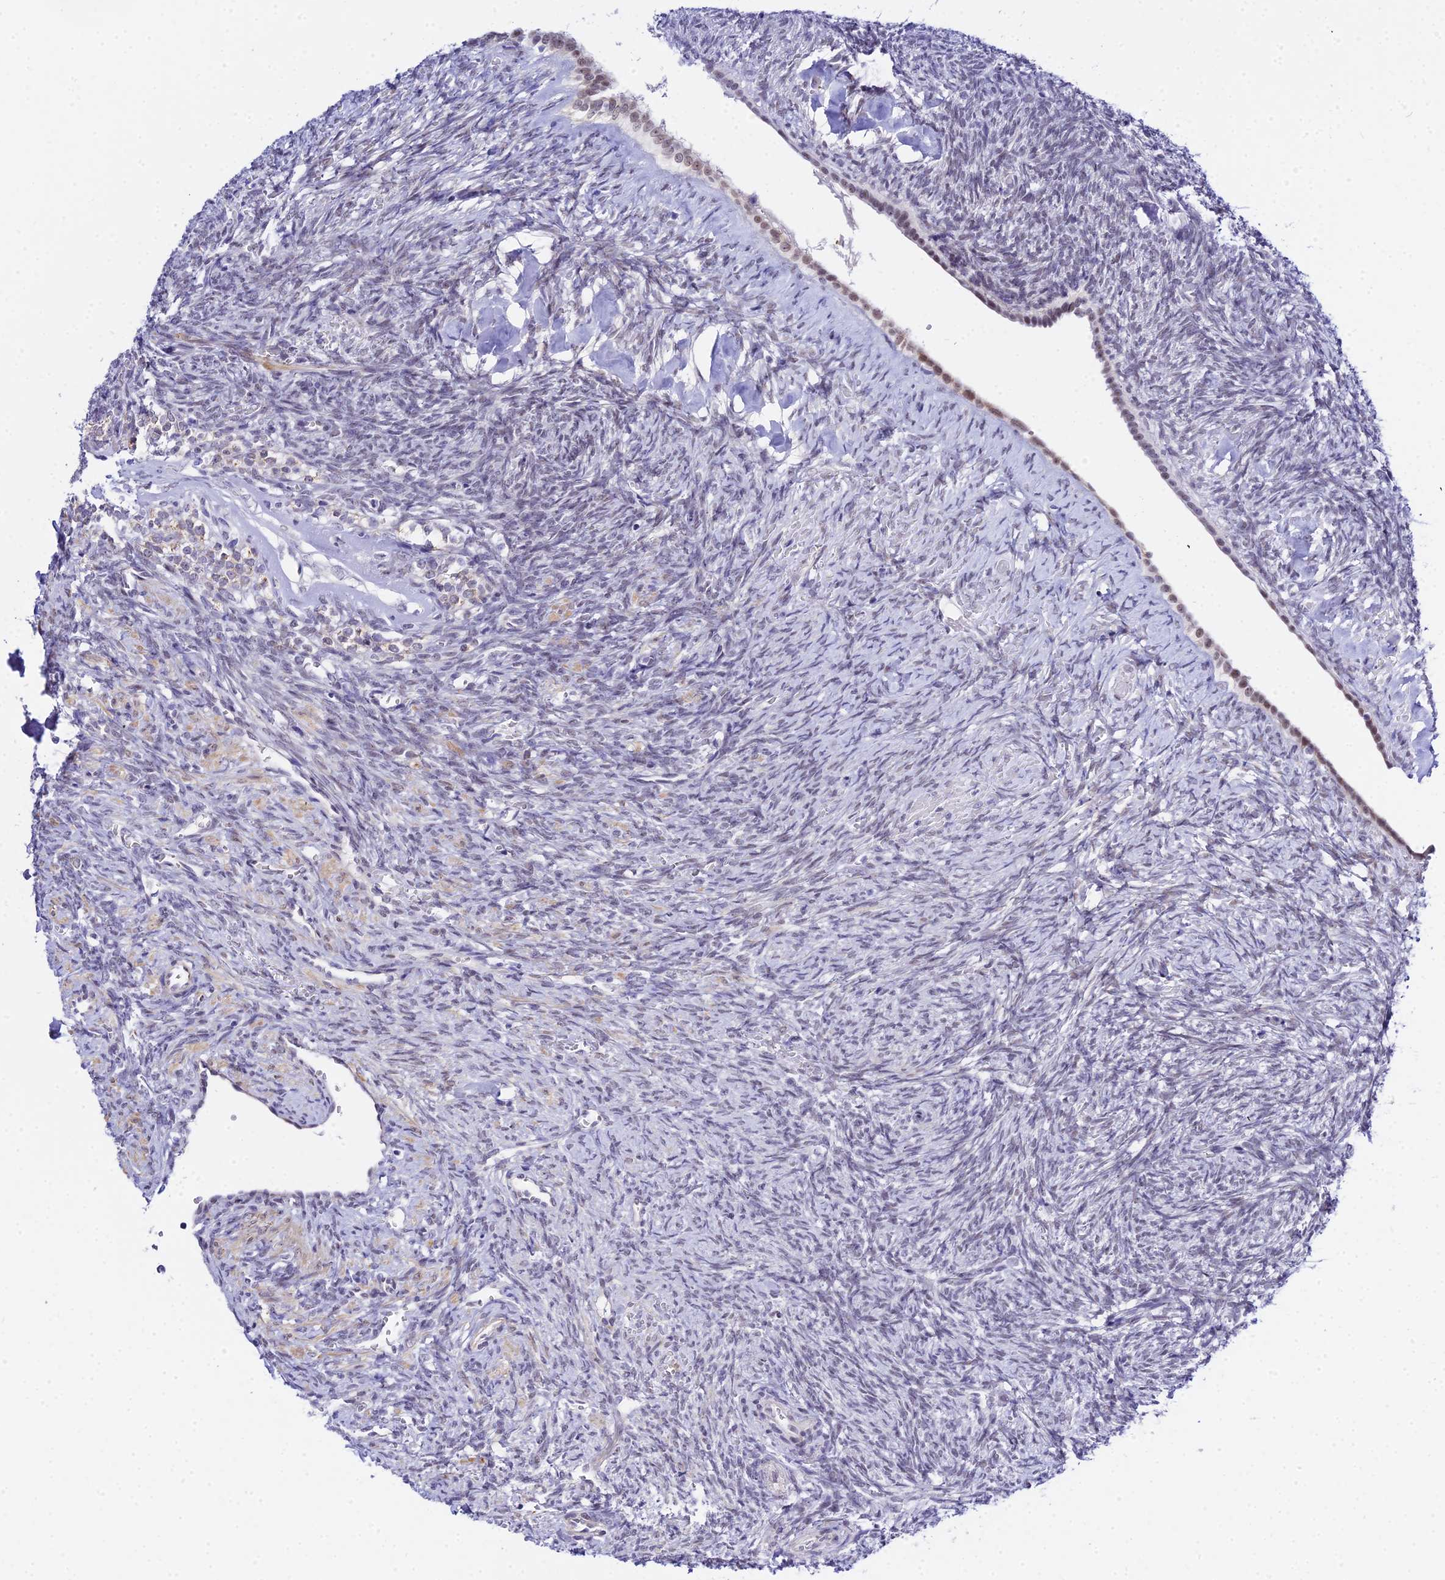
{"staining": {"intensity": "negative", "quantity": "none", "location": "none"}, "tissue": "ovary", "cell_type": "Ovarian stroma cells", "image_type": "normal", "snomed": [{"axis": "morphology", "description": "Normal tissue, NOS"}, {"axis": "topography", "description": "Ovary"}], "caption": "Ovary was stained to show a protein in brown. There is no significant staining in ovarian stroma cells. The staining was performed using DAB (3,3'-diaminobenzidine) to visualize the protein expression in brown, while the nuclei were stained in blue with hematoxylin (Magnification: 20x).", "gene": "ZNF628", "patient": {"sex": "female", "age": 41}}